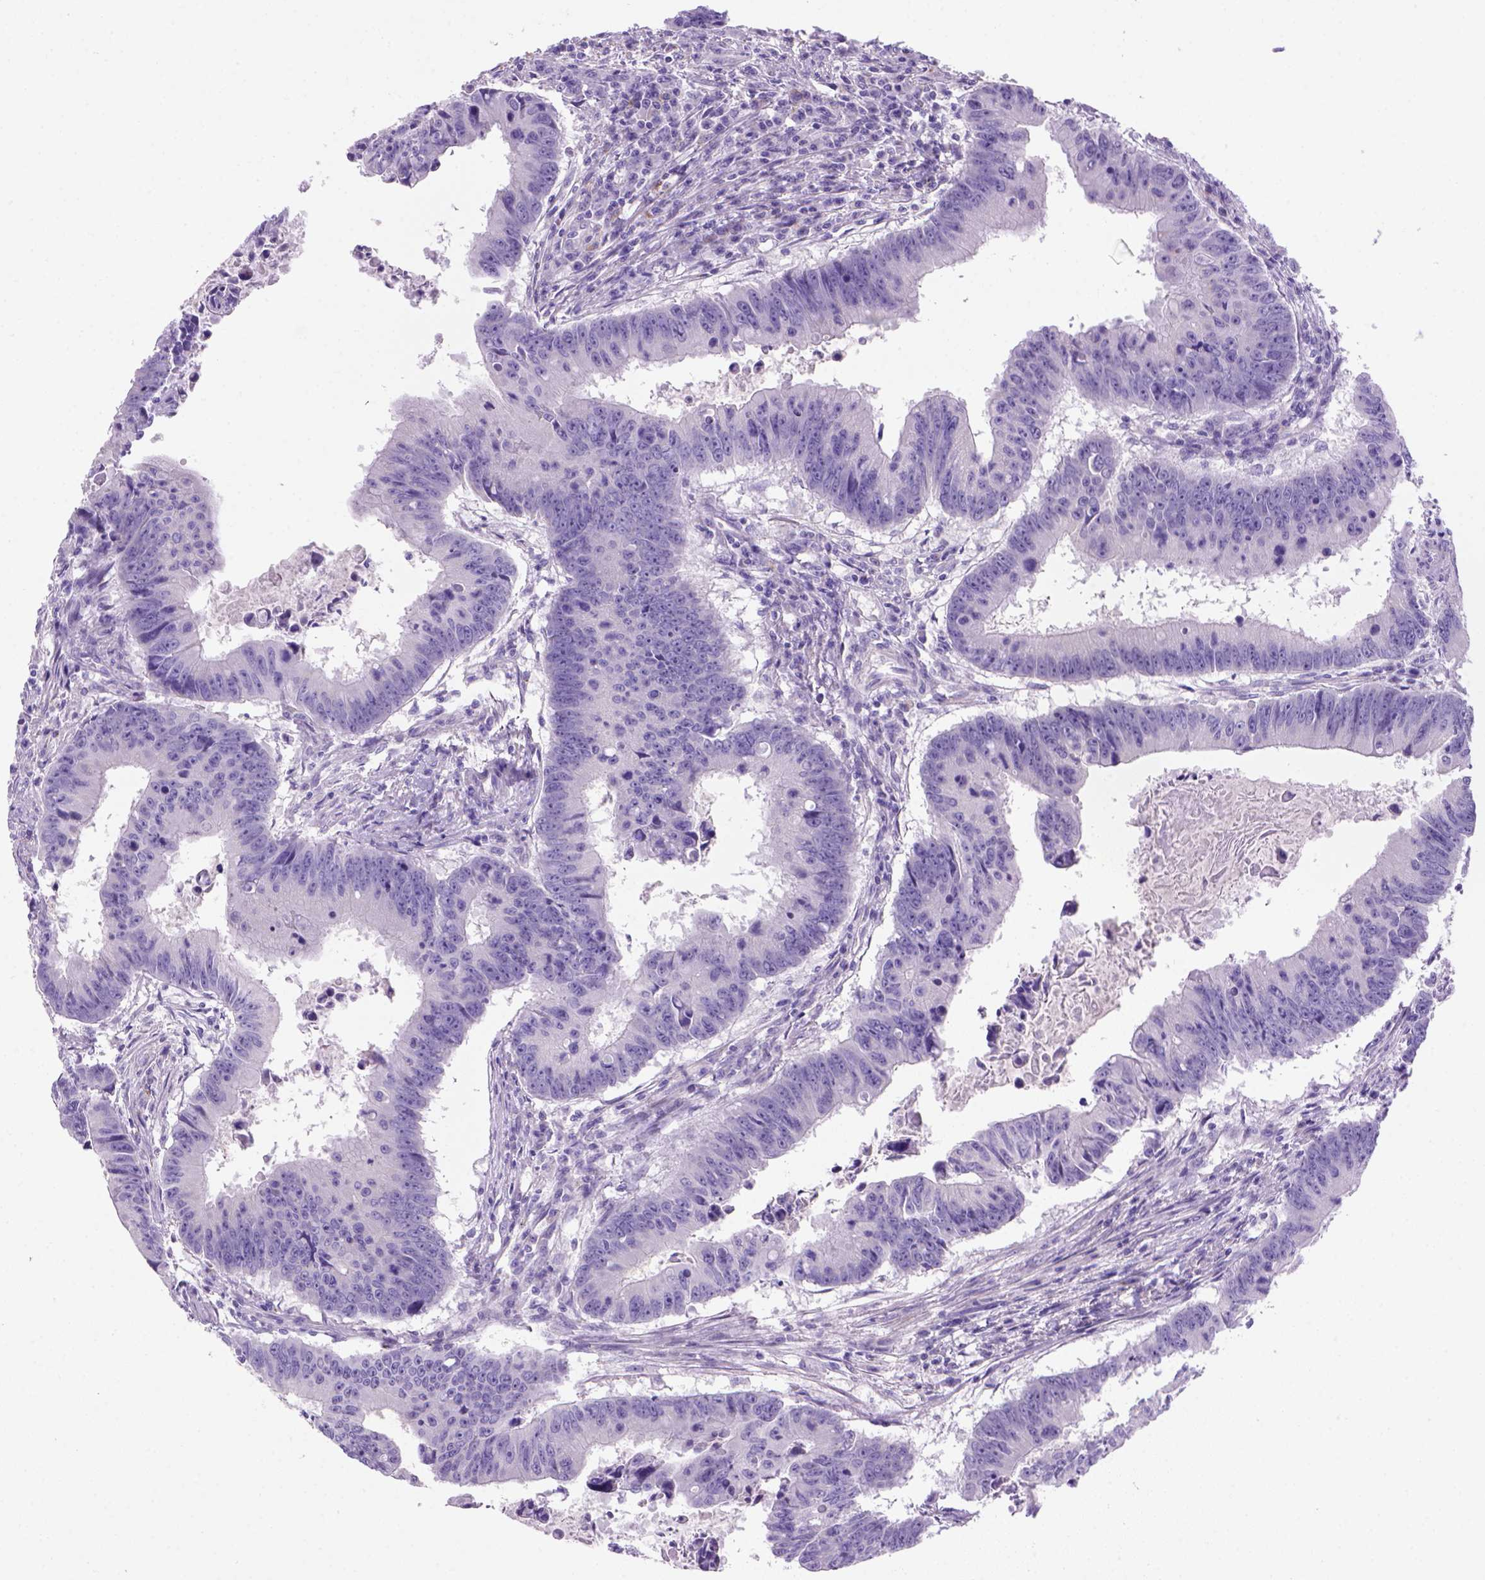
{"staining": {"intensity": "negative", "quantity": "none", "location": "none"}, "tissue": "colorectal cancer", "cell_type": "Tumor cells", "image_type": "cancer", "snomed": [{"axis": "morphology", "description": "Adenocarcinoma, NOS"}, {"axis": "topography", "description": "Colon"}], "caption": "An IHC micrograph of adenocarcinoma (colorectal) is shown. There is no staining in tumor cells of adenocarcinoma (colorectal).", "gene": "ARHGEF33", "patient": {"sex": "female", "age": 87}}